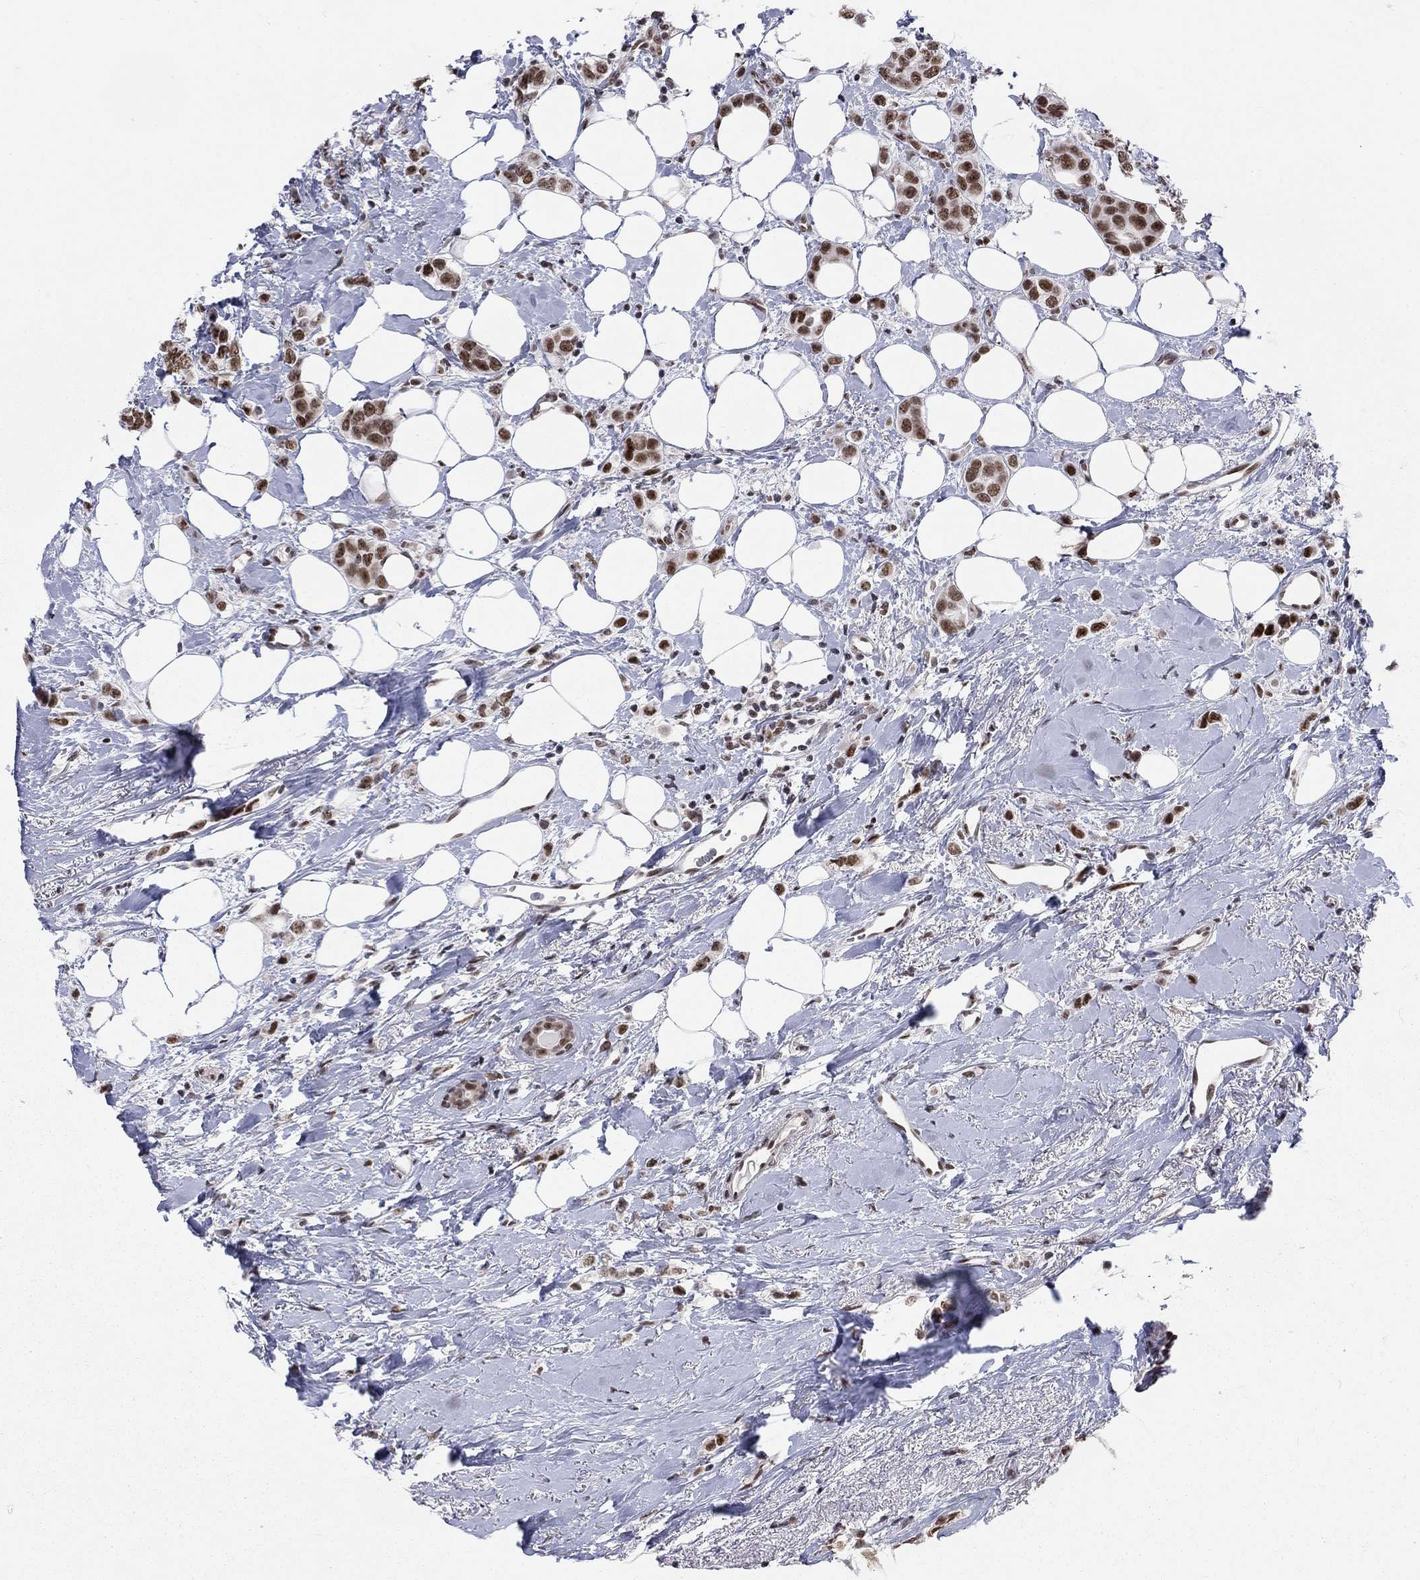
{"staining": {"intensity": "moderate", "quantity": ">75%", "location": "nuclear"}, "tissue": "breast cancer", "cell_type": "Tumor cells", "image_type": "cancer", "snomed": [{"axis": "morphology", "description": "Lobular carcinoma"}, {"axis": "topography", "description": "Breast"}], "caption": "High-magnification brightfield microscopy of breast cancer stained with DAB (brown) and counterstained with hematoxylin (blue). tumor cells exhibit moderate nuclear staining is seen in approximately>75% of cells.", "gene": "FYTTD1", "patient": {"sex": "female", "age": 66}}